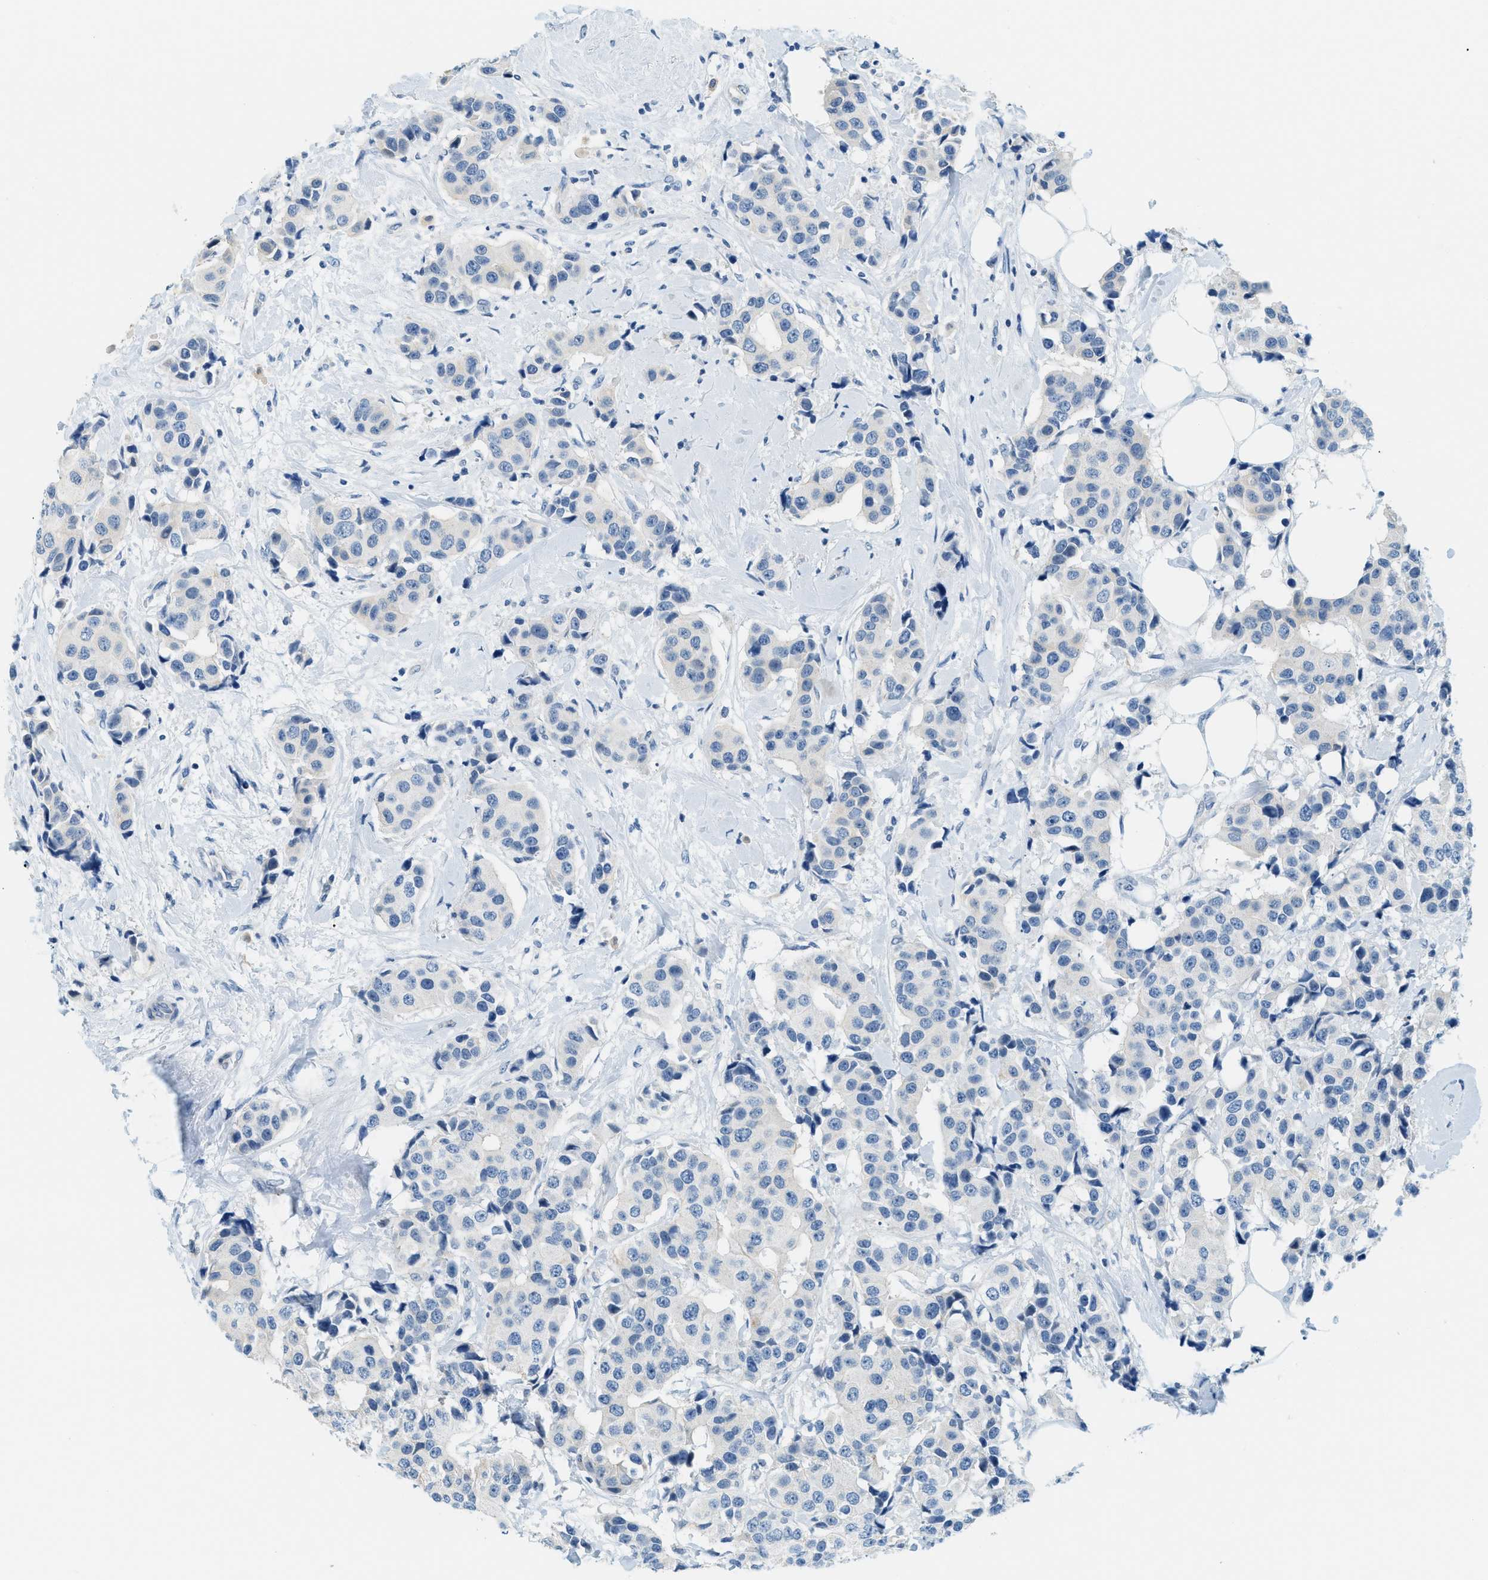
{"staining": {"intensity": "weak", "quantity": "<25%", "location": "cytoplasmic/membranous"}, "tissue": "breast cancer", "cell_type": "Tumor cells", "image_type": "cancer", "snomed": [{"axis": "morphology", "description": "Normal tissue, NOS"}, {"axis": "morphology", "description": "Duct carcinoma"}, {"axis": "topography", "description": "Breast"}], "caption": "Tumor cells show no significant positivity in breast cancer (infiltrating ductal carcinoma). Brightfield microscopy of IHC stained with DAB (3,3'-diaminobenzidine) (brown) and hematoxylin (blue), captured at high magnification.", "gene": "CYP4X1", "patient": {"sex": "female", "age": 39}}